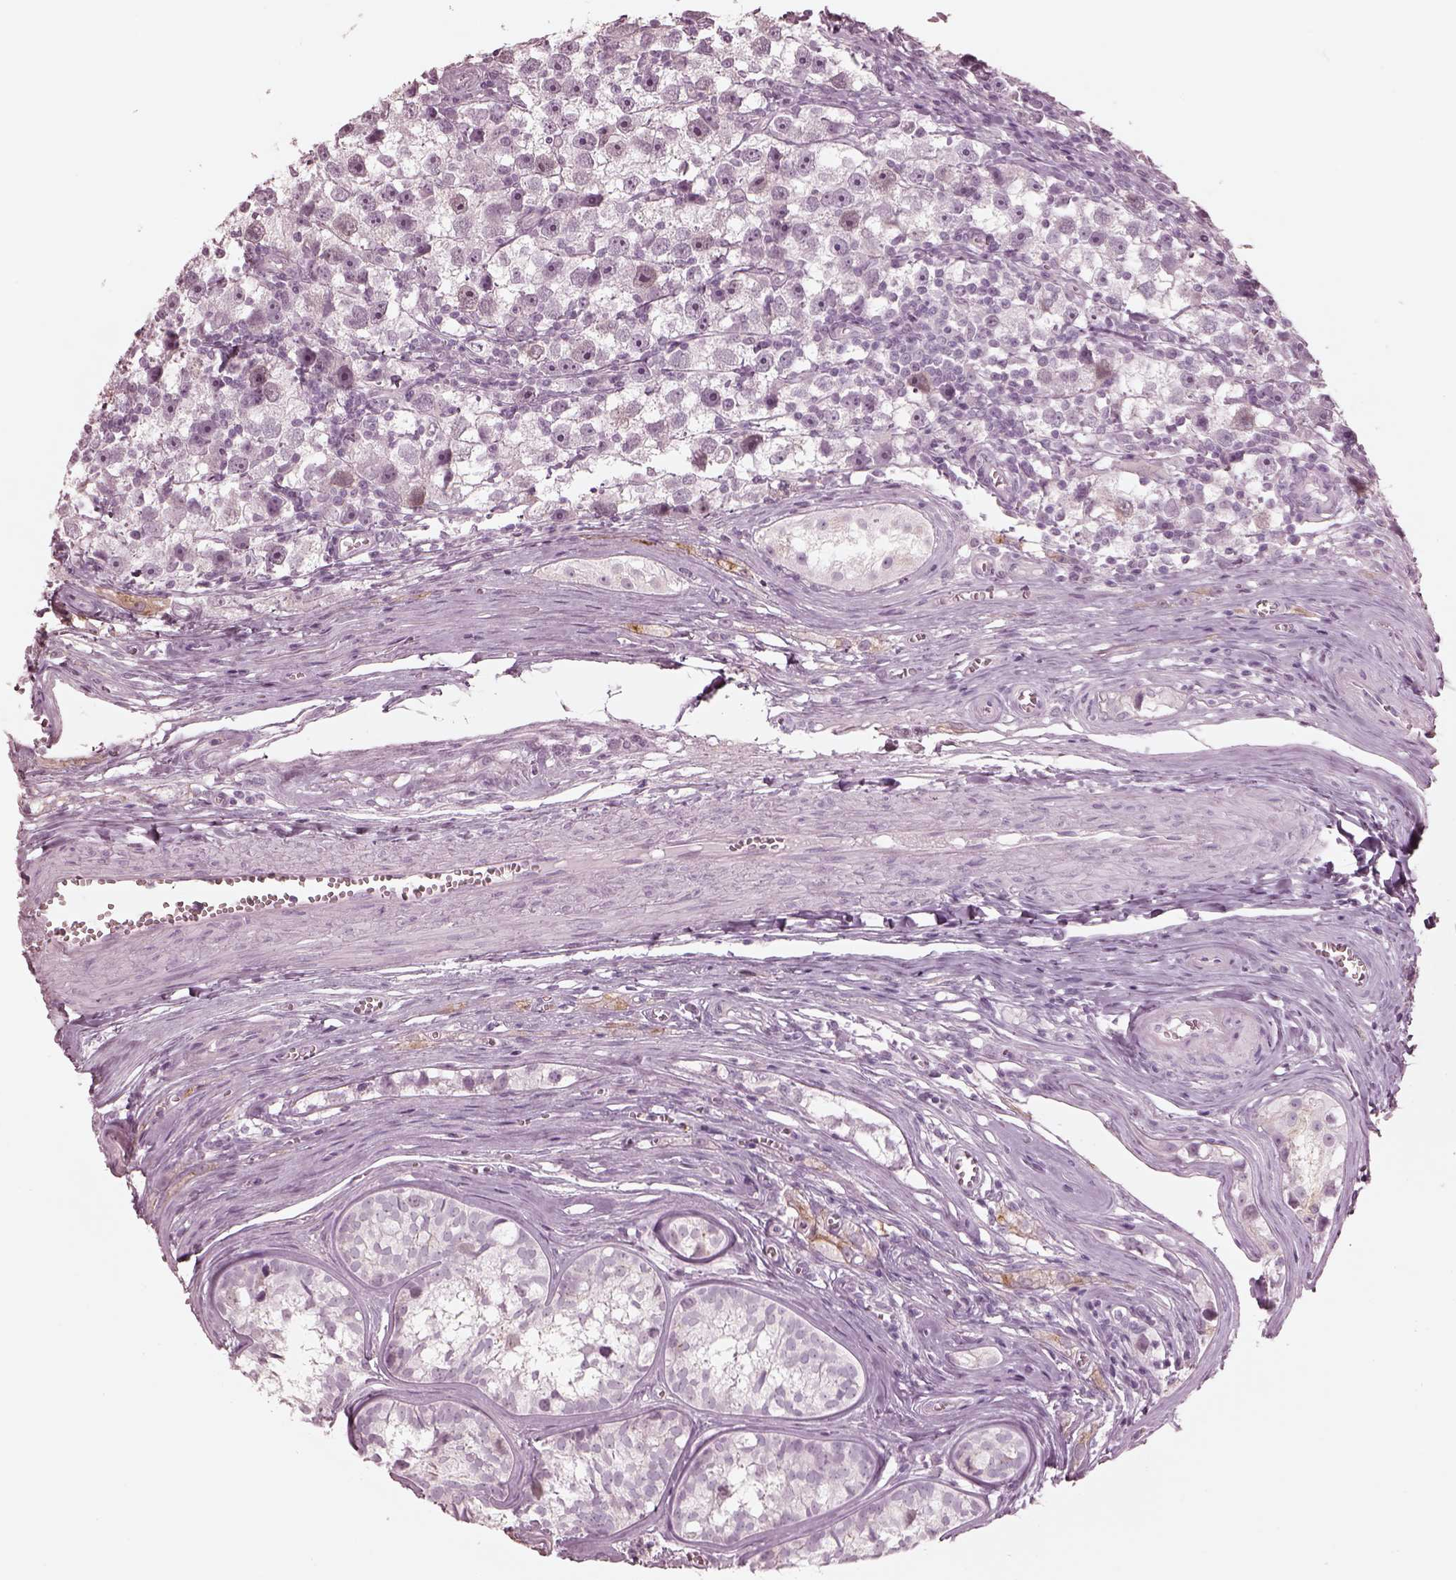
{"staining": {"intensity": "negative", "quantity": "none", "location": "none"}, "tissue": "testis cancer", "cell_type": "Tumor cells", "image_type": "cancer", "snomed": [{"axis": "morphology", "description": "Seminoma, NOS"}, {"axis": "topography", "description": "Testis"}], "caption": "Micrograph shows no protein positivity in tumor cells of seminoma (testis) tissue.", "gene": "KRTAP24-1", "patient": {"sex": "male", "age": 30}}